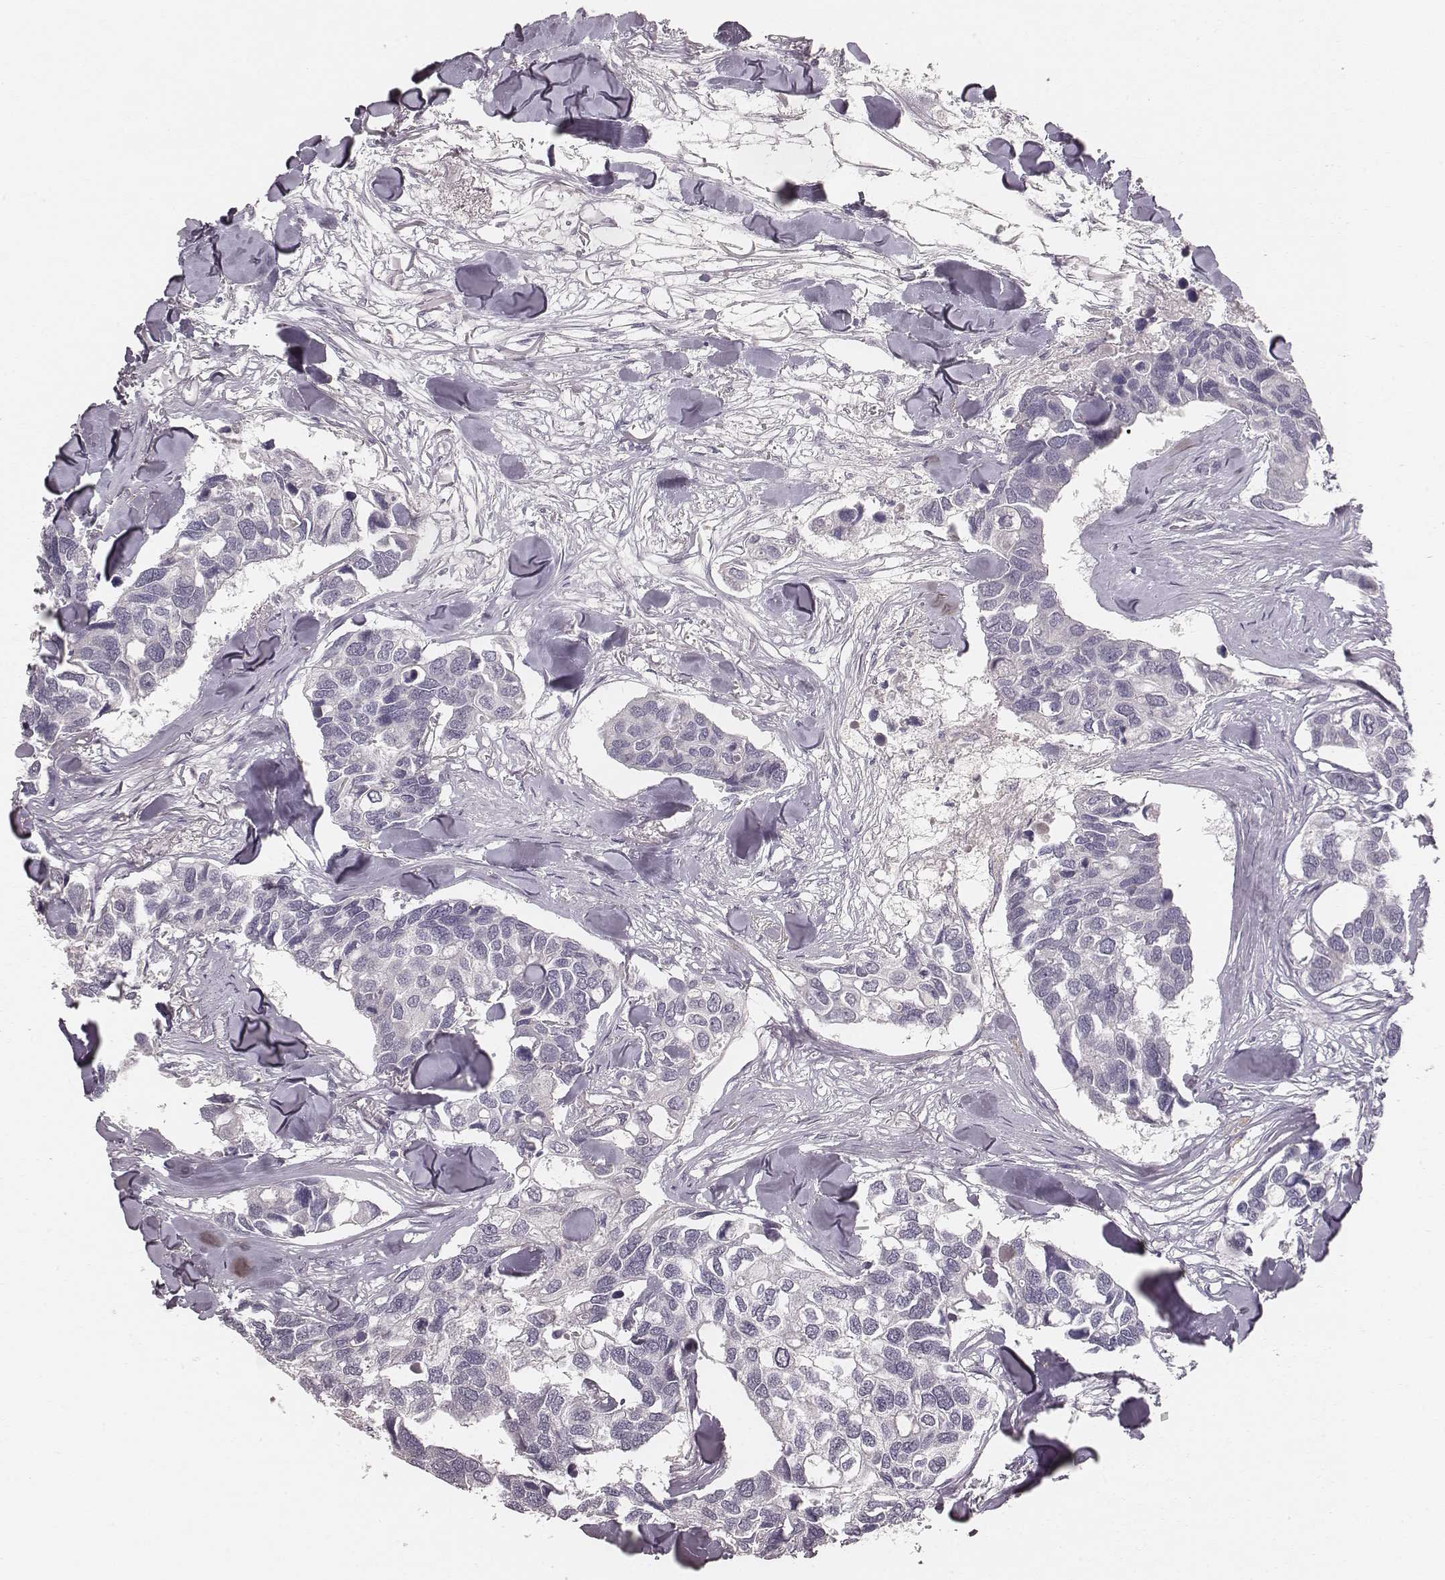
{"staining": {"intensity": "negative", "quantity": "none", "location": "none"}, "tissue": "breast cancer", "cell_type": "Tumor cells", "image_type": "cancer", "snomed": [{"axis": "morphology", "description": "Duct carcinoma"}, {"axis": "topography", "description": "Breast"}], "caption": "This is a photomicrograph of immunohistochemistry (IHC) staining of breast invasive ductal carcinoma, which shows no expression in tumor cells.", "gene": "LY6K", "patient": {"sex": "female", "age": 83}}